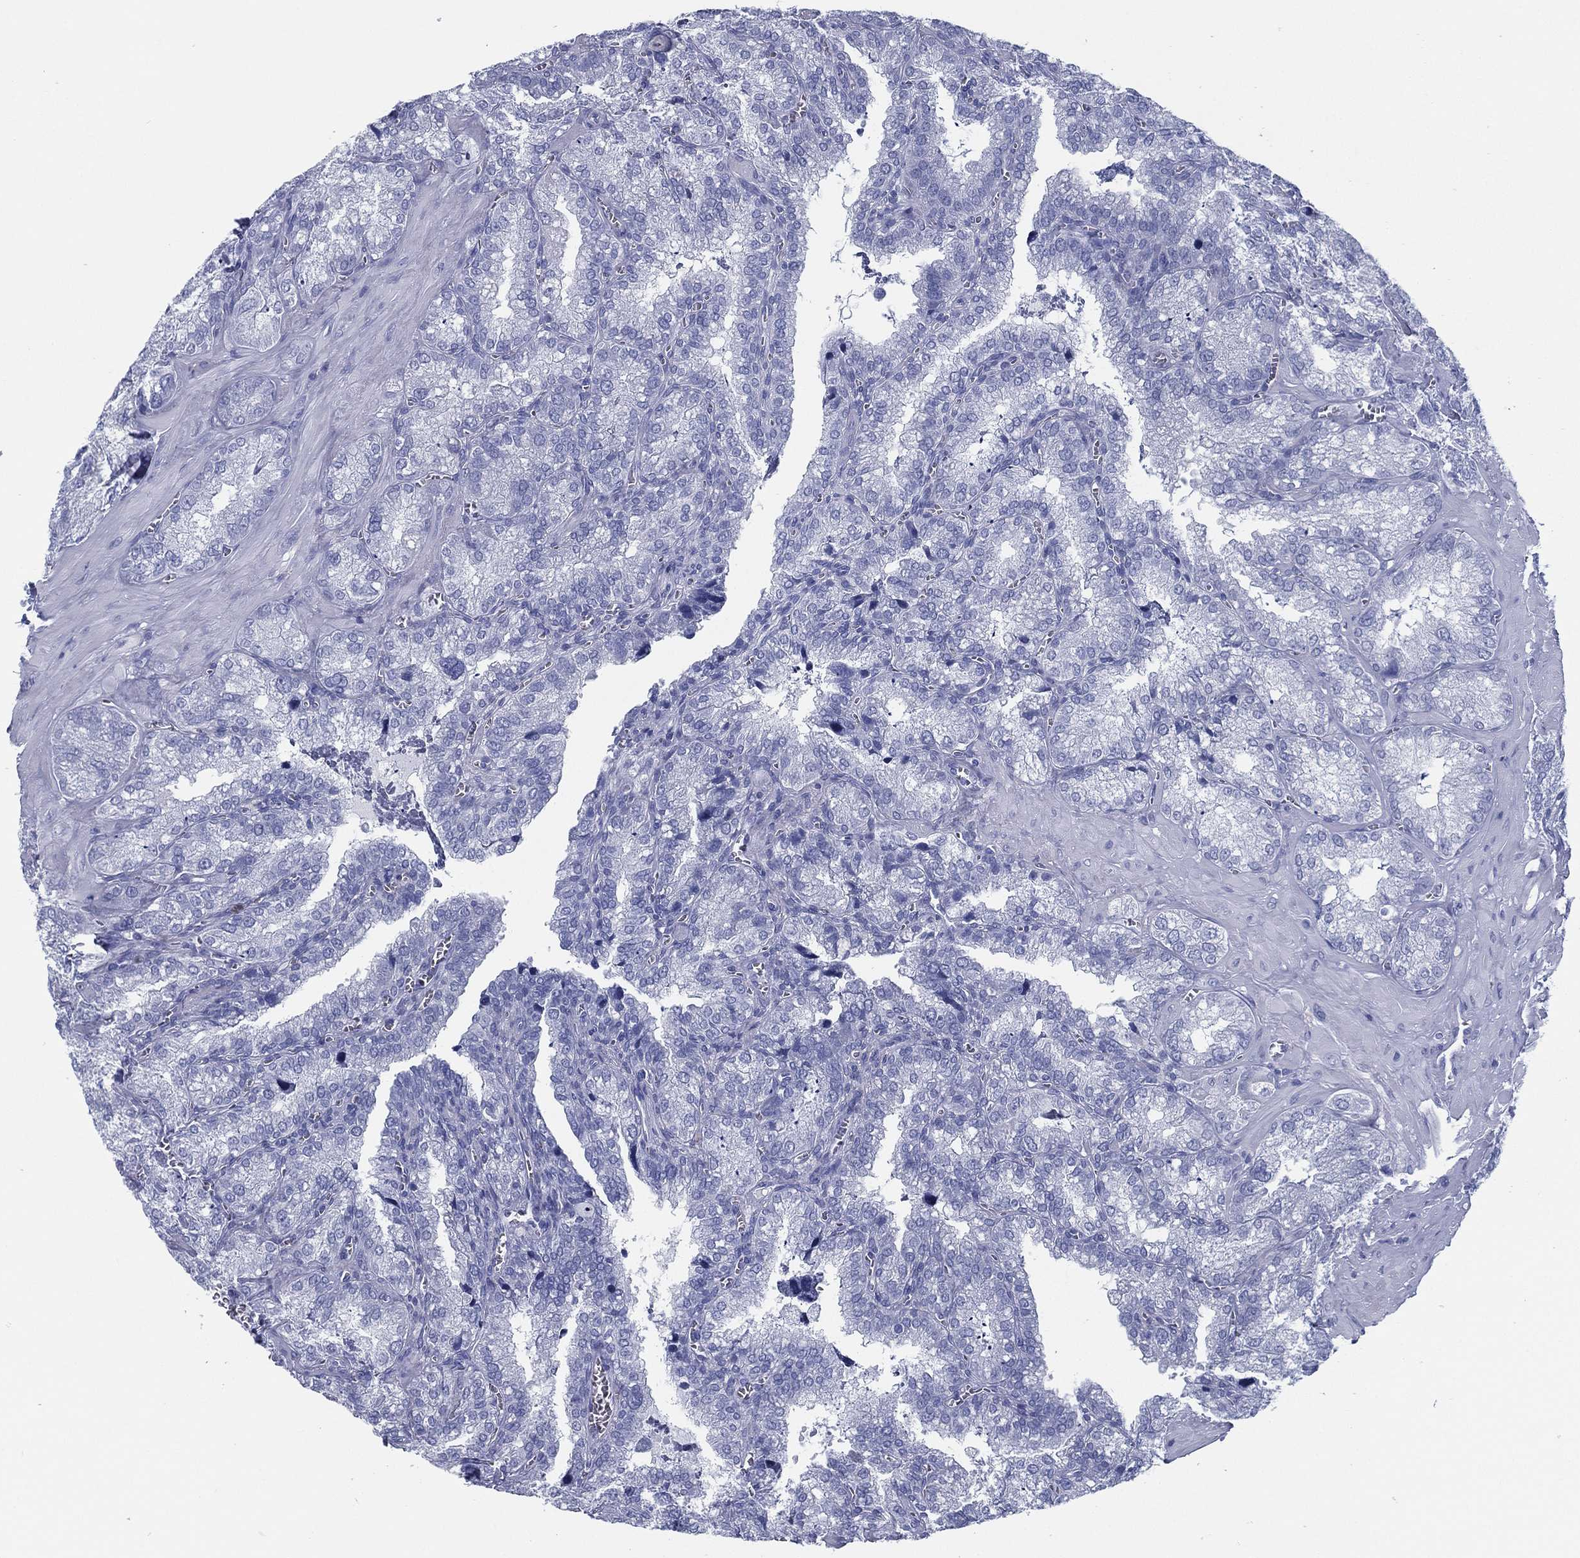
{"staining": {"intensity": "negative", "quantity": "none", "location": "none"}, "tissue": "seminal vesicle", "cell_type": "Glandular cells", "image_type": "normal", "snomed": [{"axis": "morphology", "description": "Normal tissue, NOS"}, {"axis": "topography", "description": "Seminal veicle"}], "caption": "Seminal vesicle stained for a protein using immunohistochemistry (IHC) exhibits no expression glandular cells.", "gene": "TMEM252", "patient": {"sex": "male", "age": 57}}